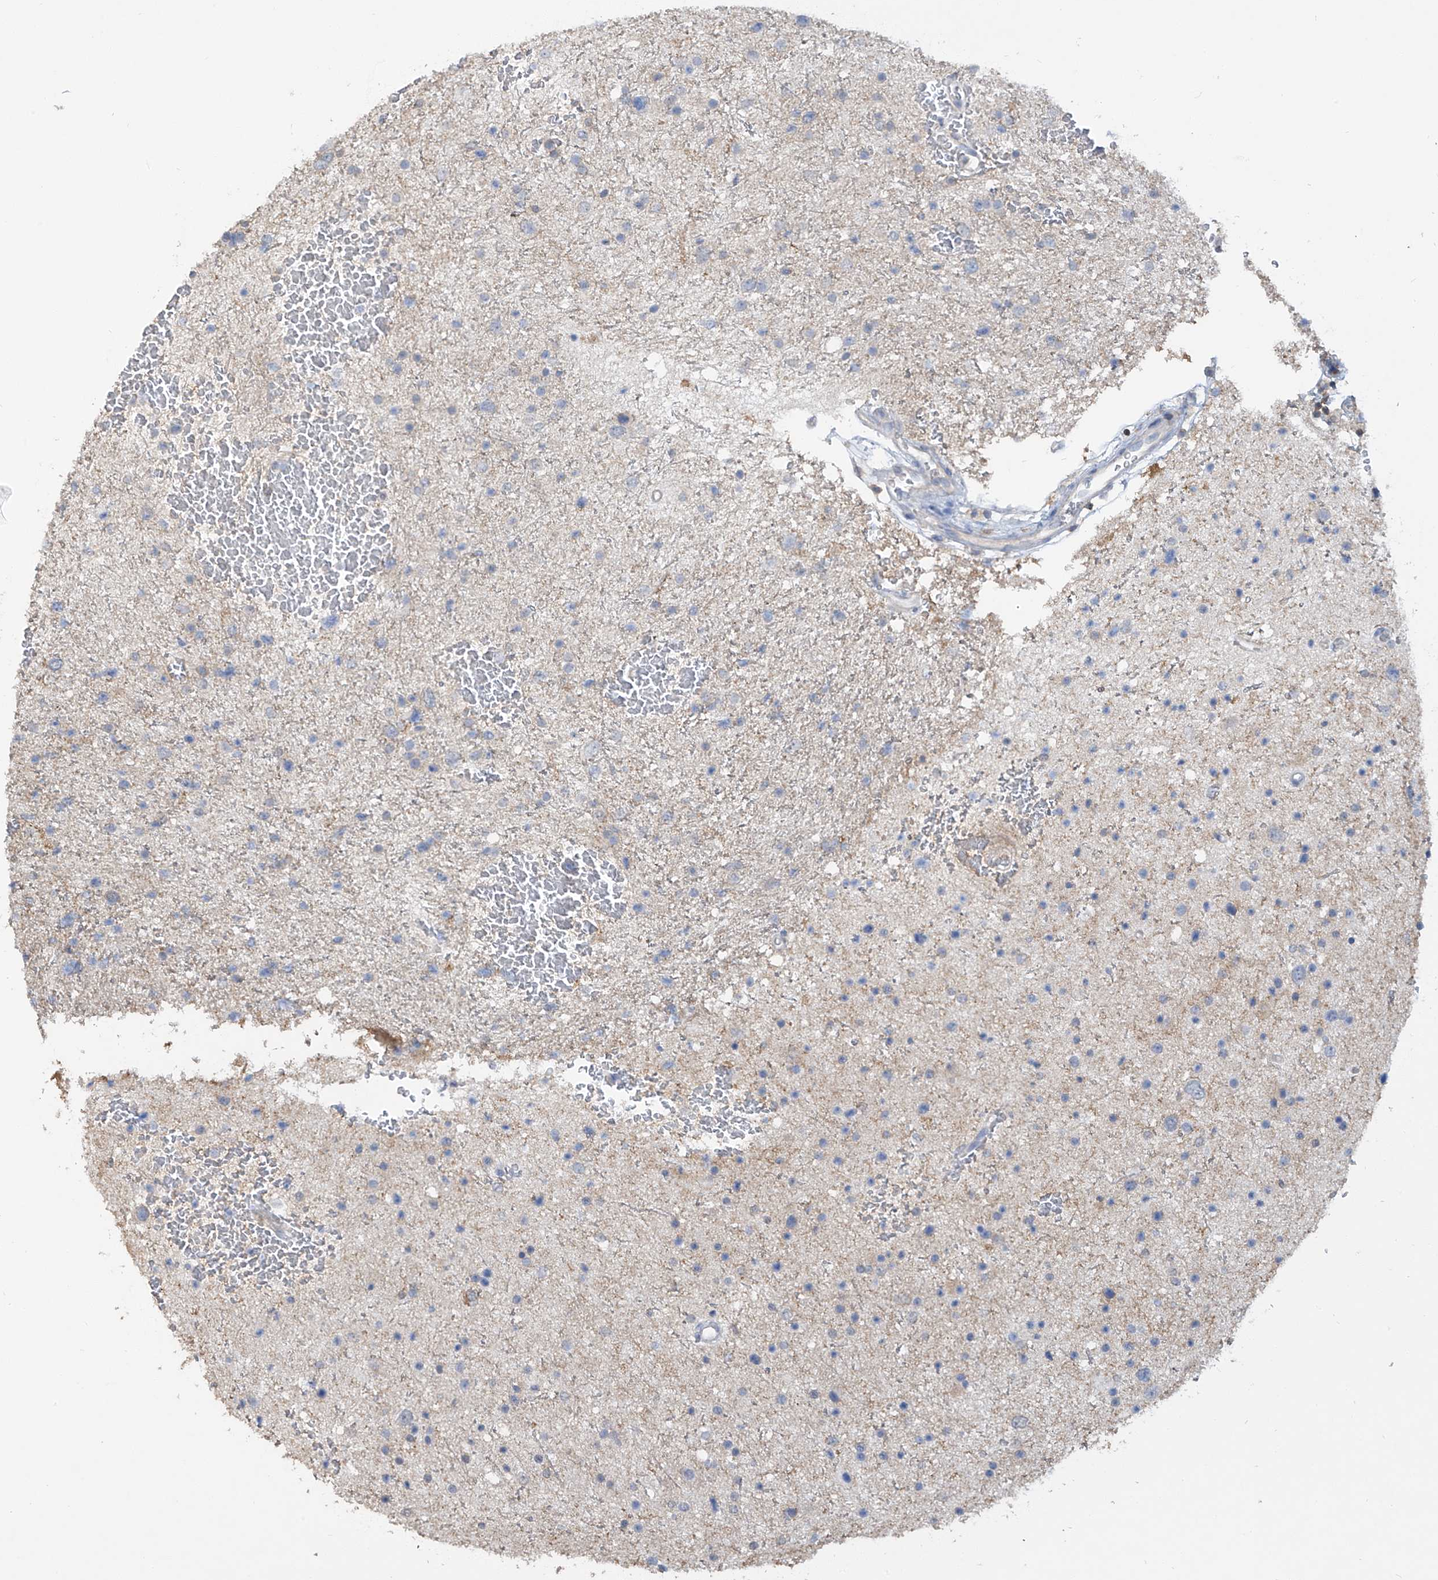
{"staining": {"intensity": "negative", "quantity": "none", "location": "none"}, "tissue": "glioma", "cell_type": "Tumor cells", "image_type": "cancer", "snomed": [{"axis": "morphology", "description": "Glioma, malignant, Low grade"}, {"axis": "topography", "description": "Brain"}], "caption": "DAB immunohistochemical staining of human glioma exhibits no significant staining in tumor cells.", "gene": "HAS3", "patient": {"sex": "female", "age": 37}}